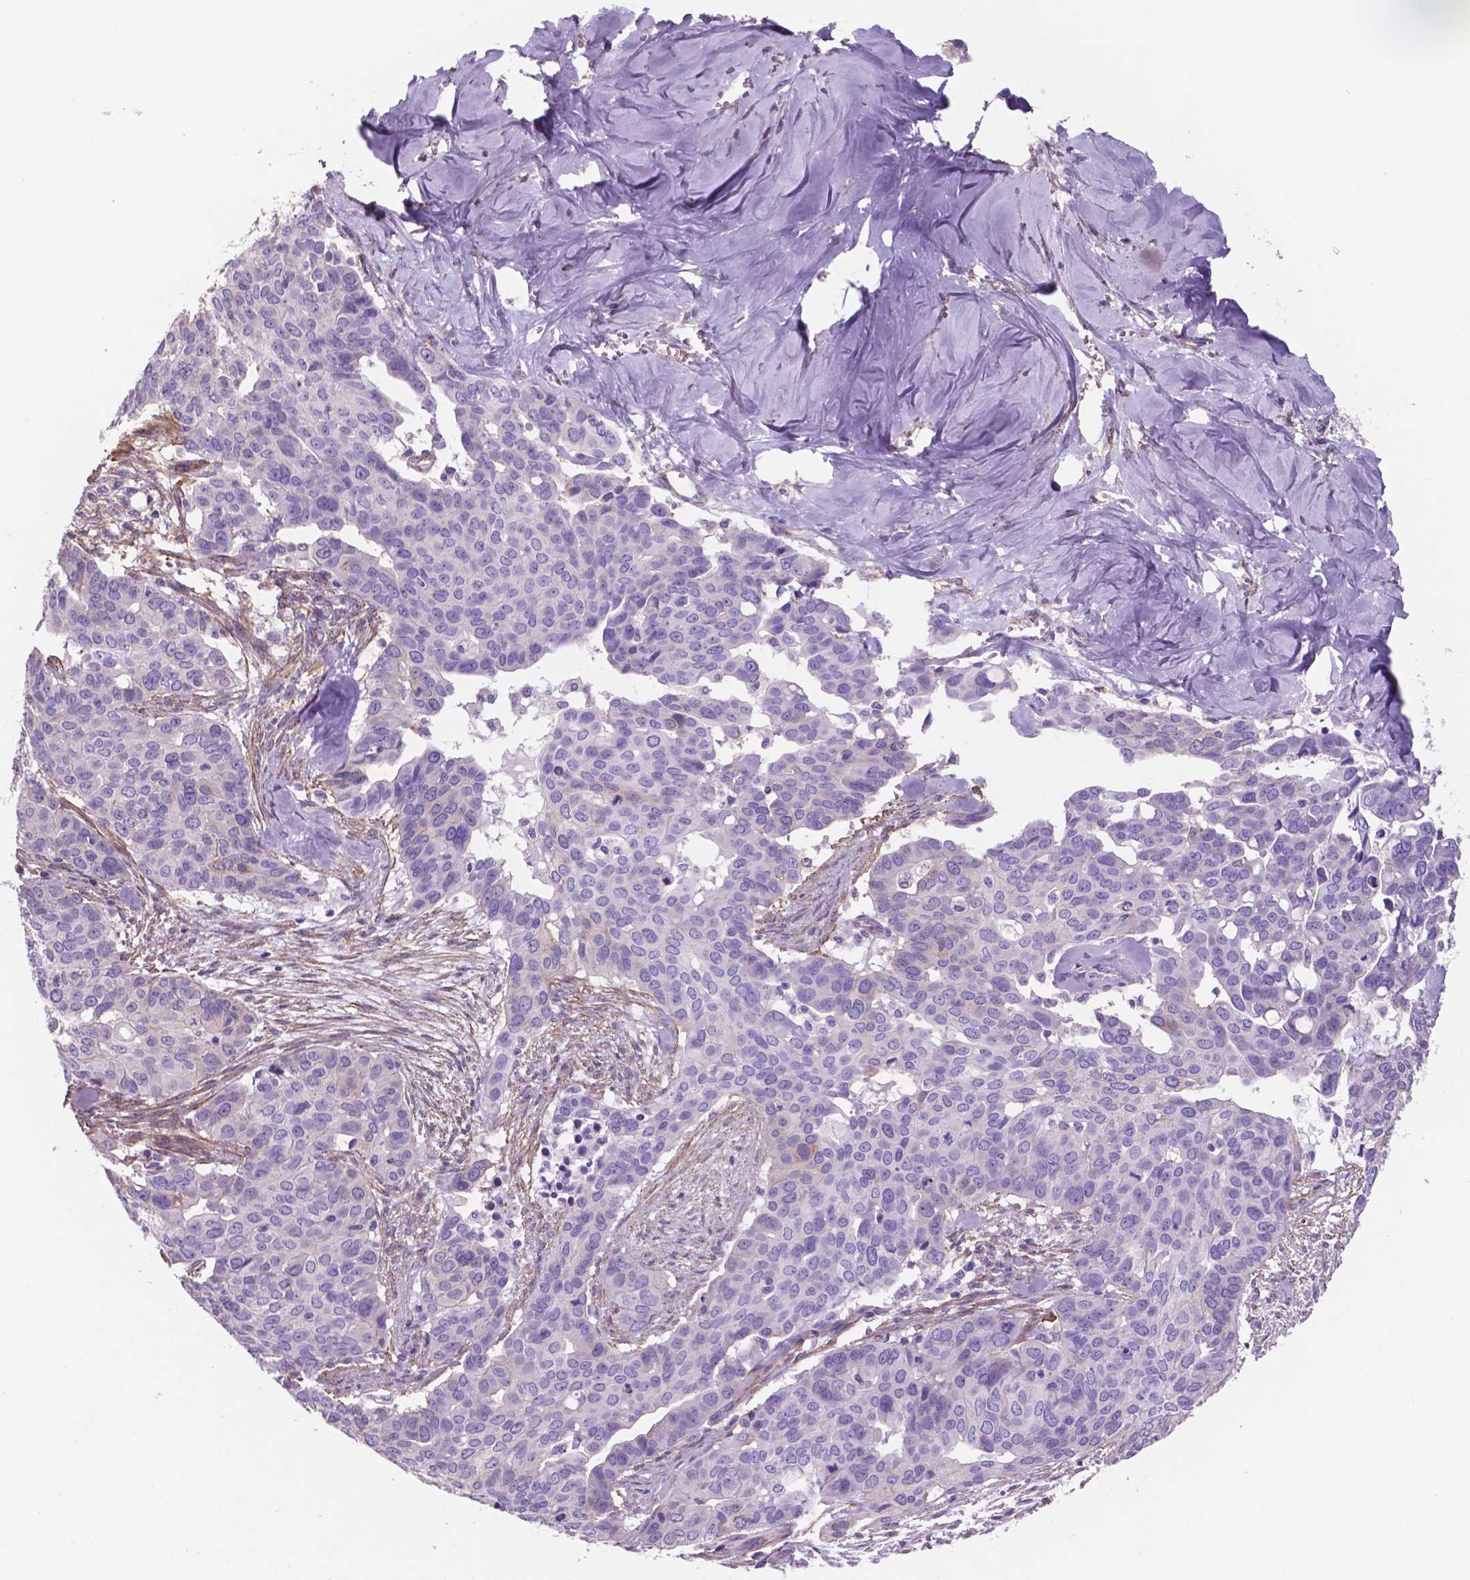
{"staining": {"intensity": "negative", "quantity": "none", "location": "none"}, "tissue": "ovarian cancer", "cell_type": "Tumor cells", "image_type": "cancer", "snomed": [{"axis": "morphology", "description": "Carcinoma, endometroid"}, {"axis": "topography", "description": "Ovary"}], "caption": "A photomicrograph of human ovarian cancer is negative for staining in tumor cells.", "gene": "TOR2A", "patient": {"sex": "female", "age": 78}}